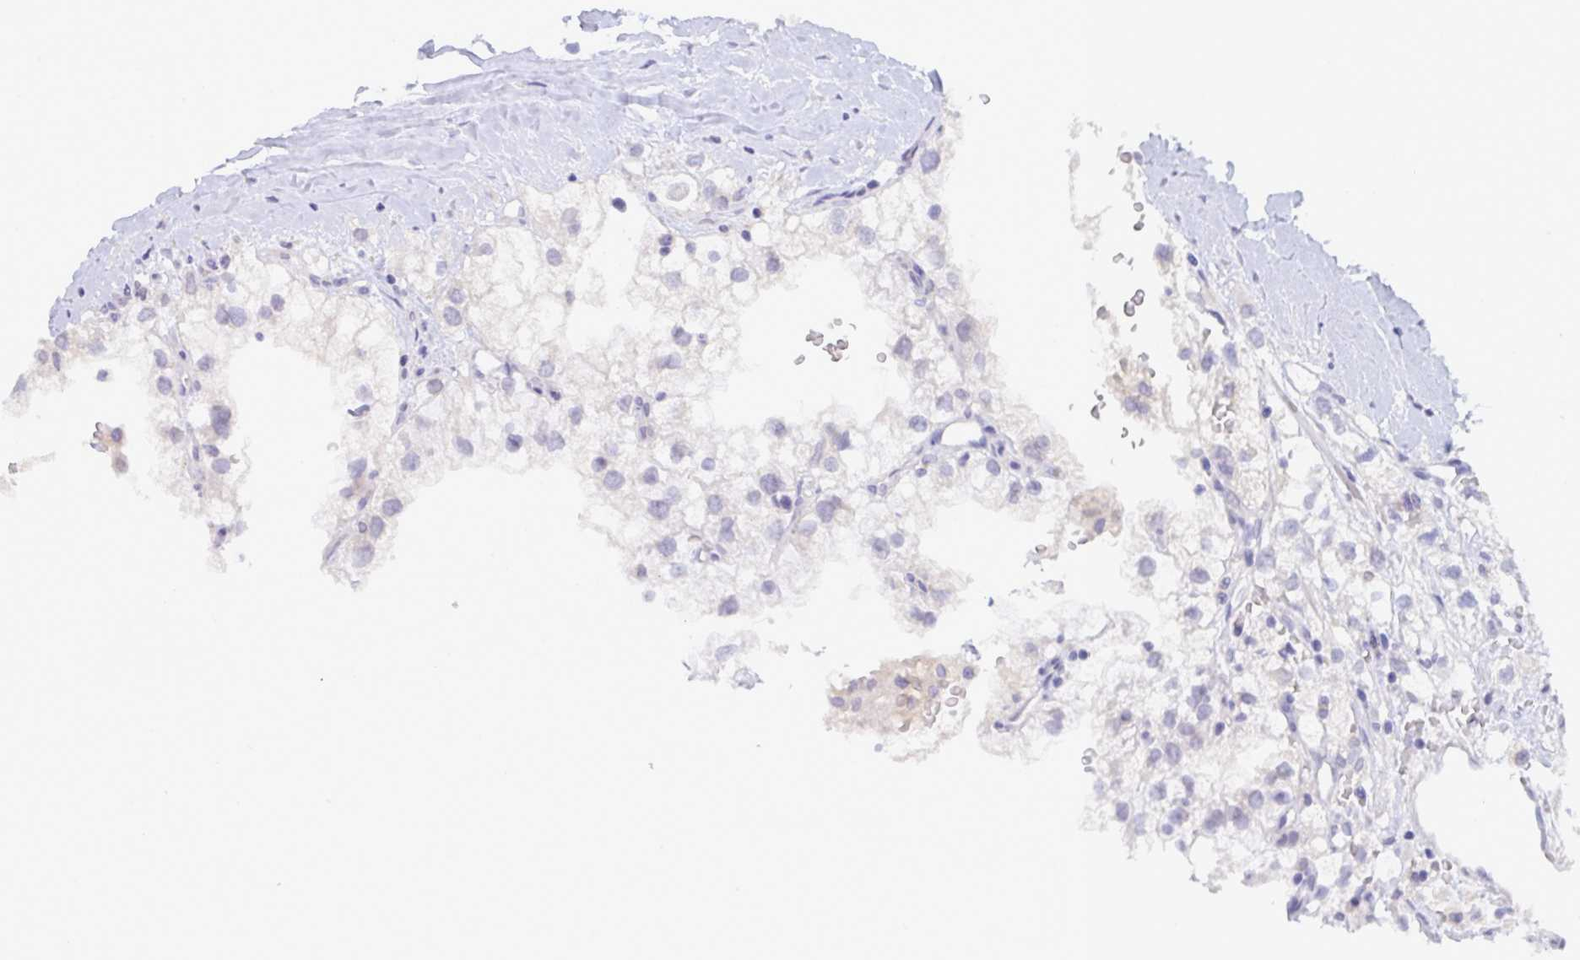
{"staining": {"intensity": "negative", "quantity": "none", "location": "none"}, "tissue": "renal cancer", "cell_type": "Tumor cells", "image_type": "cancer", "snomed": [{"axis": "morphology", "description": "Adenocarcinoma, NOS"}, {"axis": "topography", "description": "Kidney"}], "caption": "Protein analysis of renal adenocarcinoma reveals no significant staining in tumor cells.", "gene": "SERPINB13", "patient": {"sex": "male", "age": 59}}